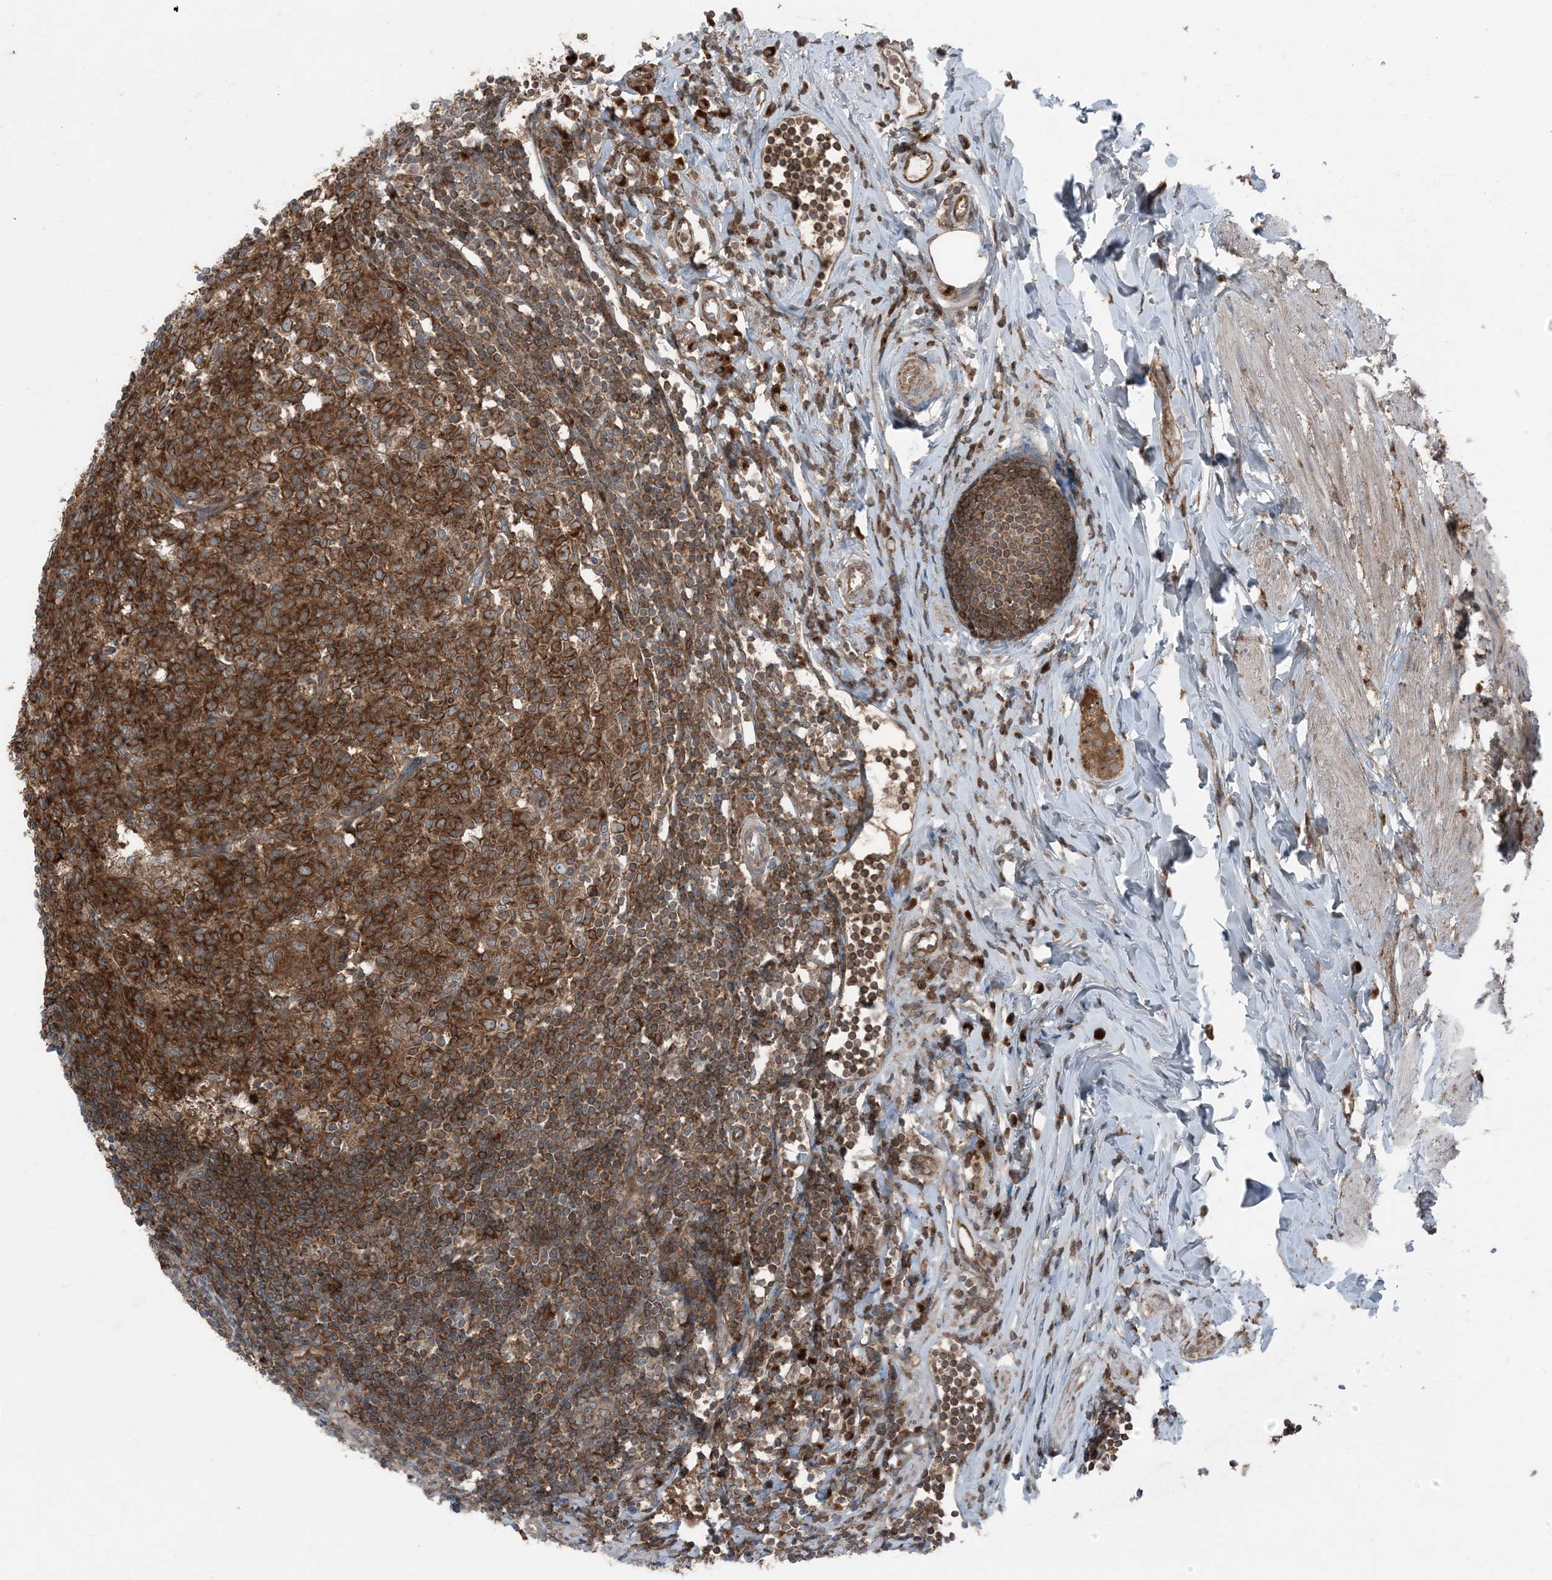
{"staining": {"intensity": "moderate", "quantity": ">75%", "location": "cytoplasmic/membranous"}, "tissue": "appendix", "cell_type": "Glandular cells", "image_type": "normal", "snomed": [{"axis": "morphology", "description": "Normal tissue, NOS"}, {"axis": "topography", "description": "Appendix"}], "caption": "Benign appendix exhibits moderate cytoplasmic/membranous positivity in about >75% of glandular cells.", "gene": "RAB3GAP1", "patient": {"sex": "female", "age": 54}}